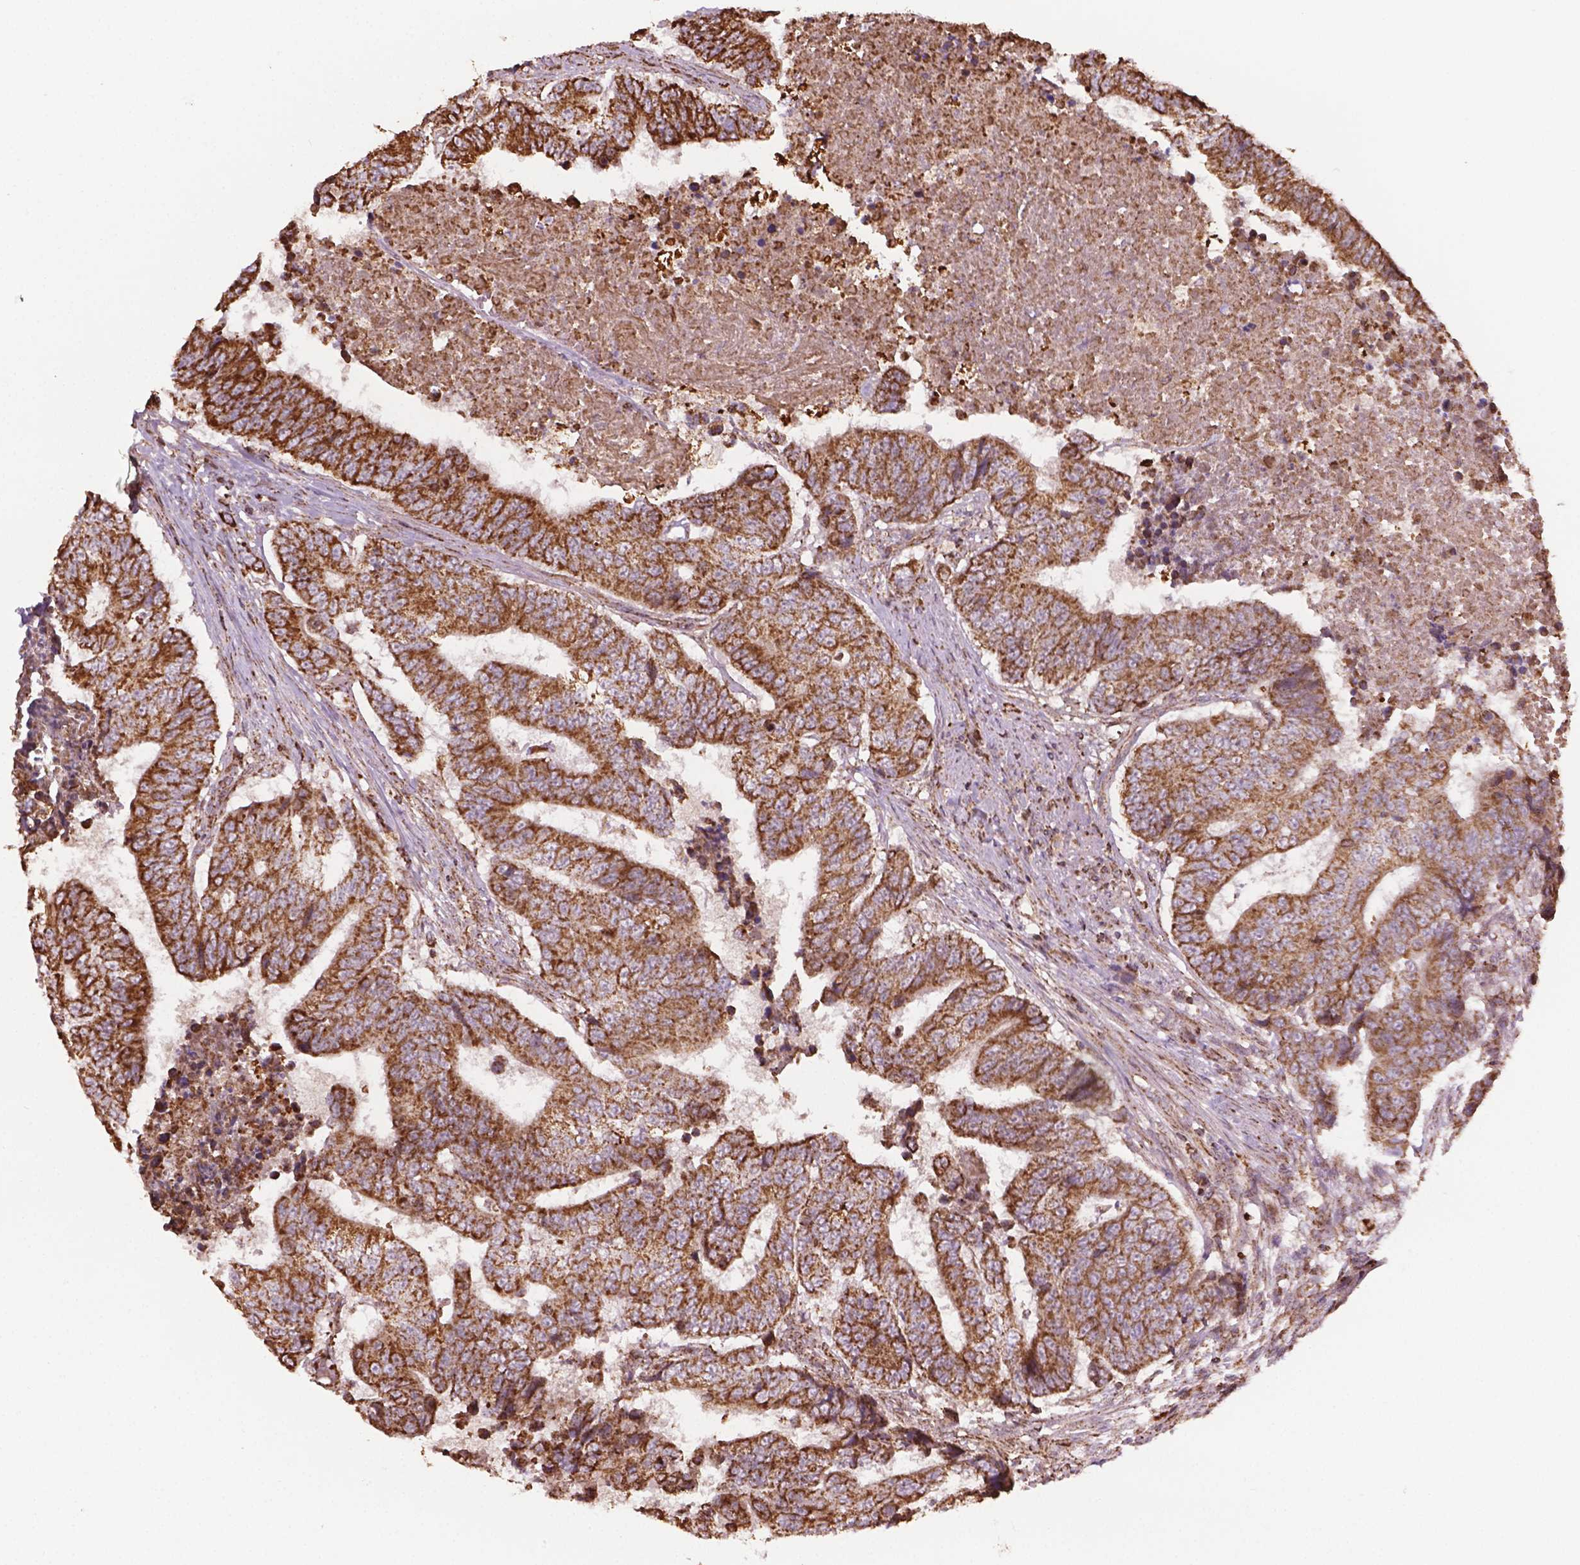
{"staining": {"intensity": "moderate", "quantity": ">75%", "location": "cytoplasmic/membranous"}, "tissue": "colorectal cancer", "cell_type": "Tumor cells", "image_type": "cancer", "snomed": [{"axis": "morphology", "description": "Adenocarcinoma, NOS"}, {"axis": "topography", "description": "Colon"}], "caption": "Human adenocarcinoma (colorectal) stained with a brown dye reveals moderate cytoplasmic/membranous positive staining in approximately >75% of tumor cells.", "gene": "HS3ST3A1", "patient": {"sex": "female", "age": 48}}